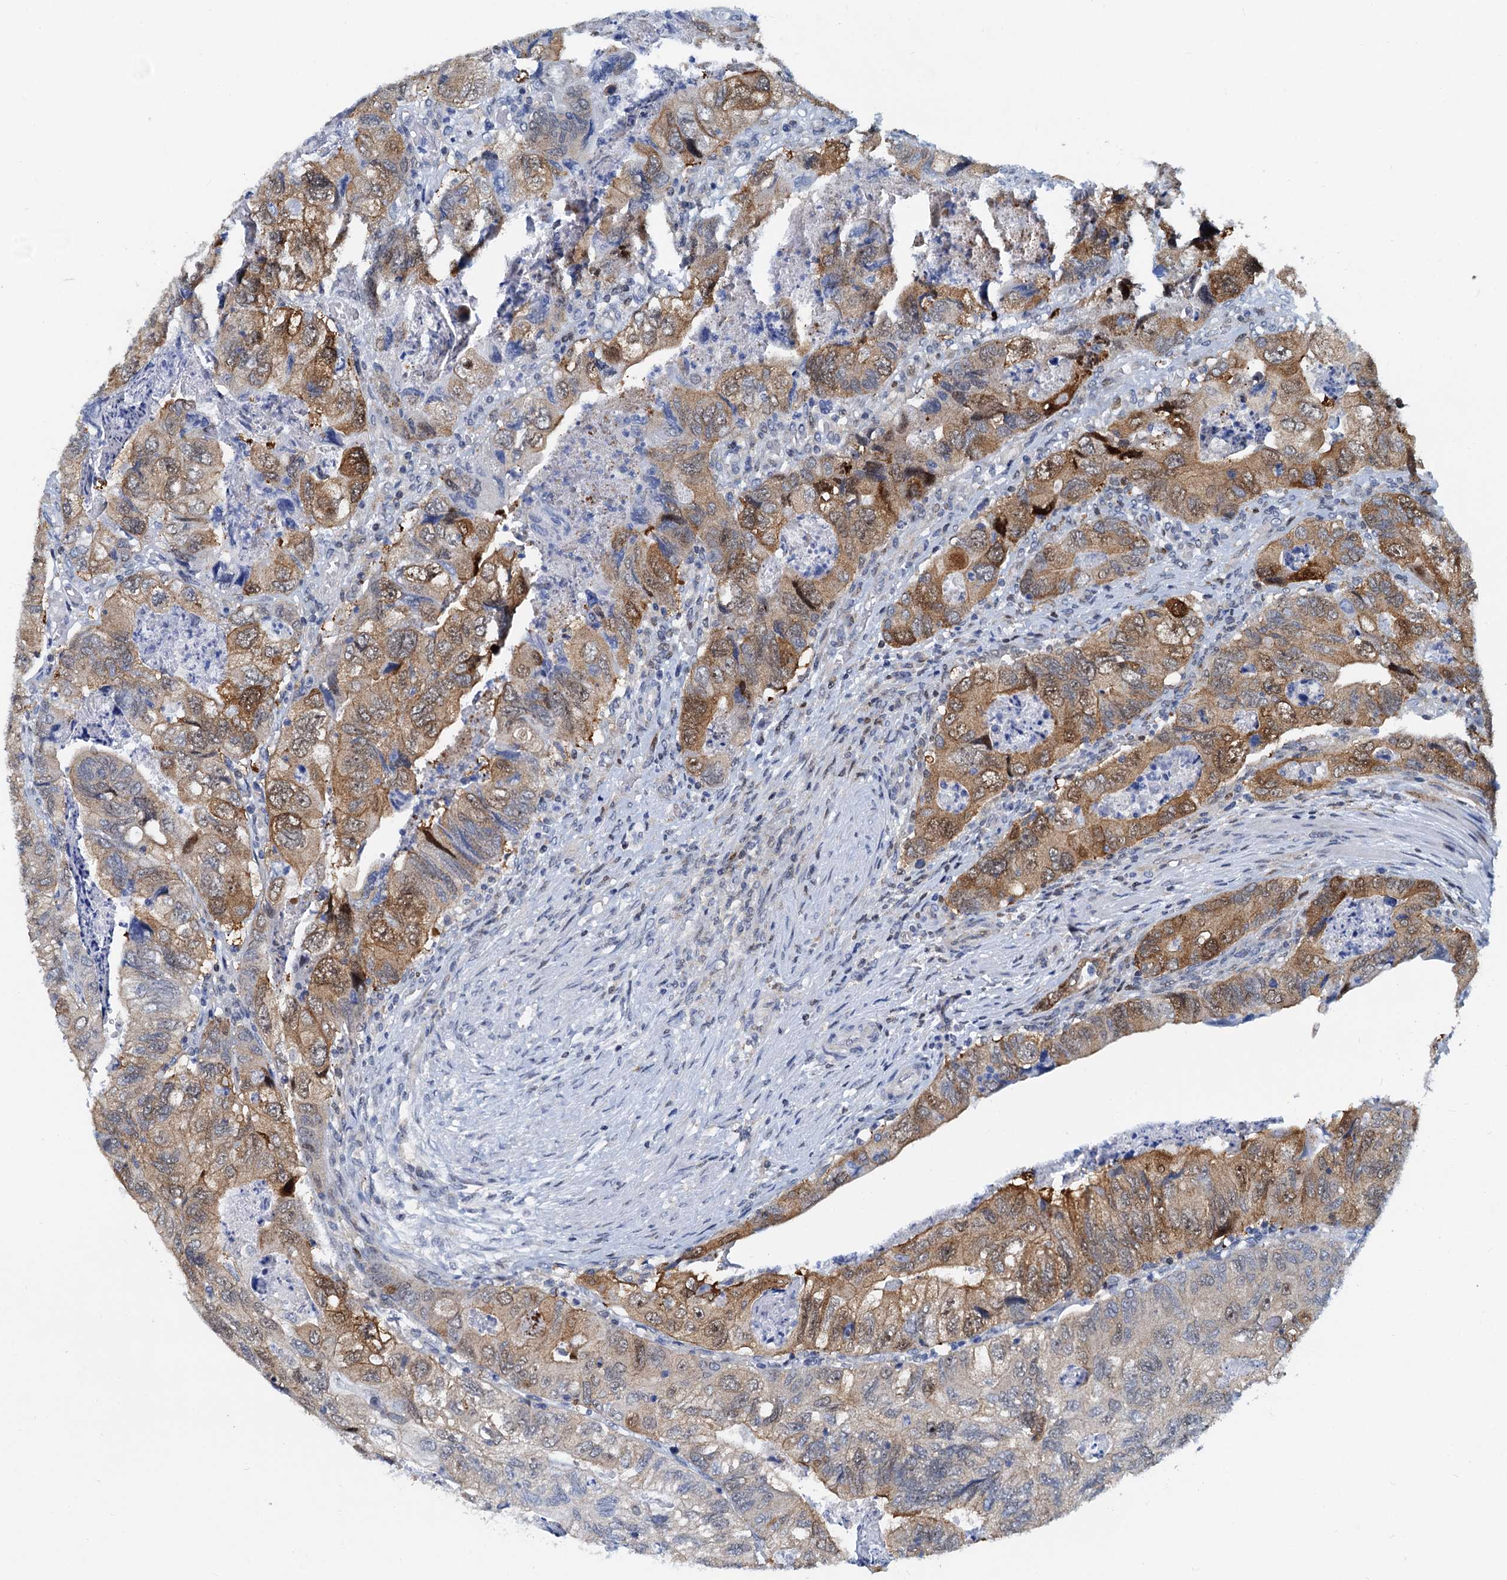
{"staining": {"intensity": "moderate", "quantity": "25%-75%", "location": "cytoplasmic/membranous,nuclear"}, "tissue": "colorectal cancer", "cell_type": "Tumor cells", "image_type": "cancer", "snomed": [{"axis": "morphology", "description": "Adenocarcinoma, NOS"}, {"axis": "topography", "description": "Rectum"}], "caption": "IHC (DAB (3,3'-diaminobenzidine)) staining of adenocarcinoma (colorectal) demonstrates moderate cytoplasmic/membranous and nuclear protein expression in about 25%-75% of tumor cells. (Stains: DAB (3,3'-diaminobenzidine) in brown, nuclei in blue, Microscopy: brightfield microscopy at high magnification).", "gene": "PTGES3", "patient": {"sex": "male", "age": 63}}